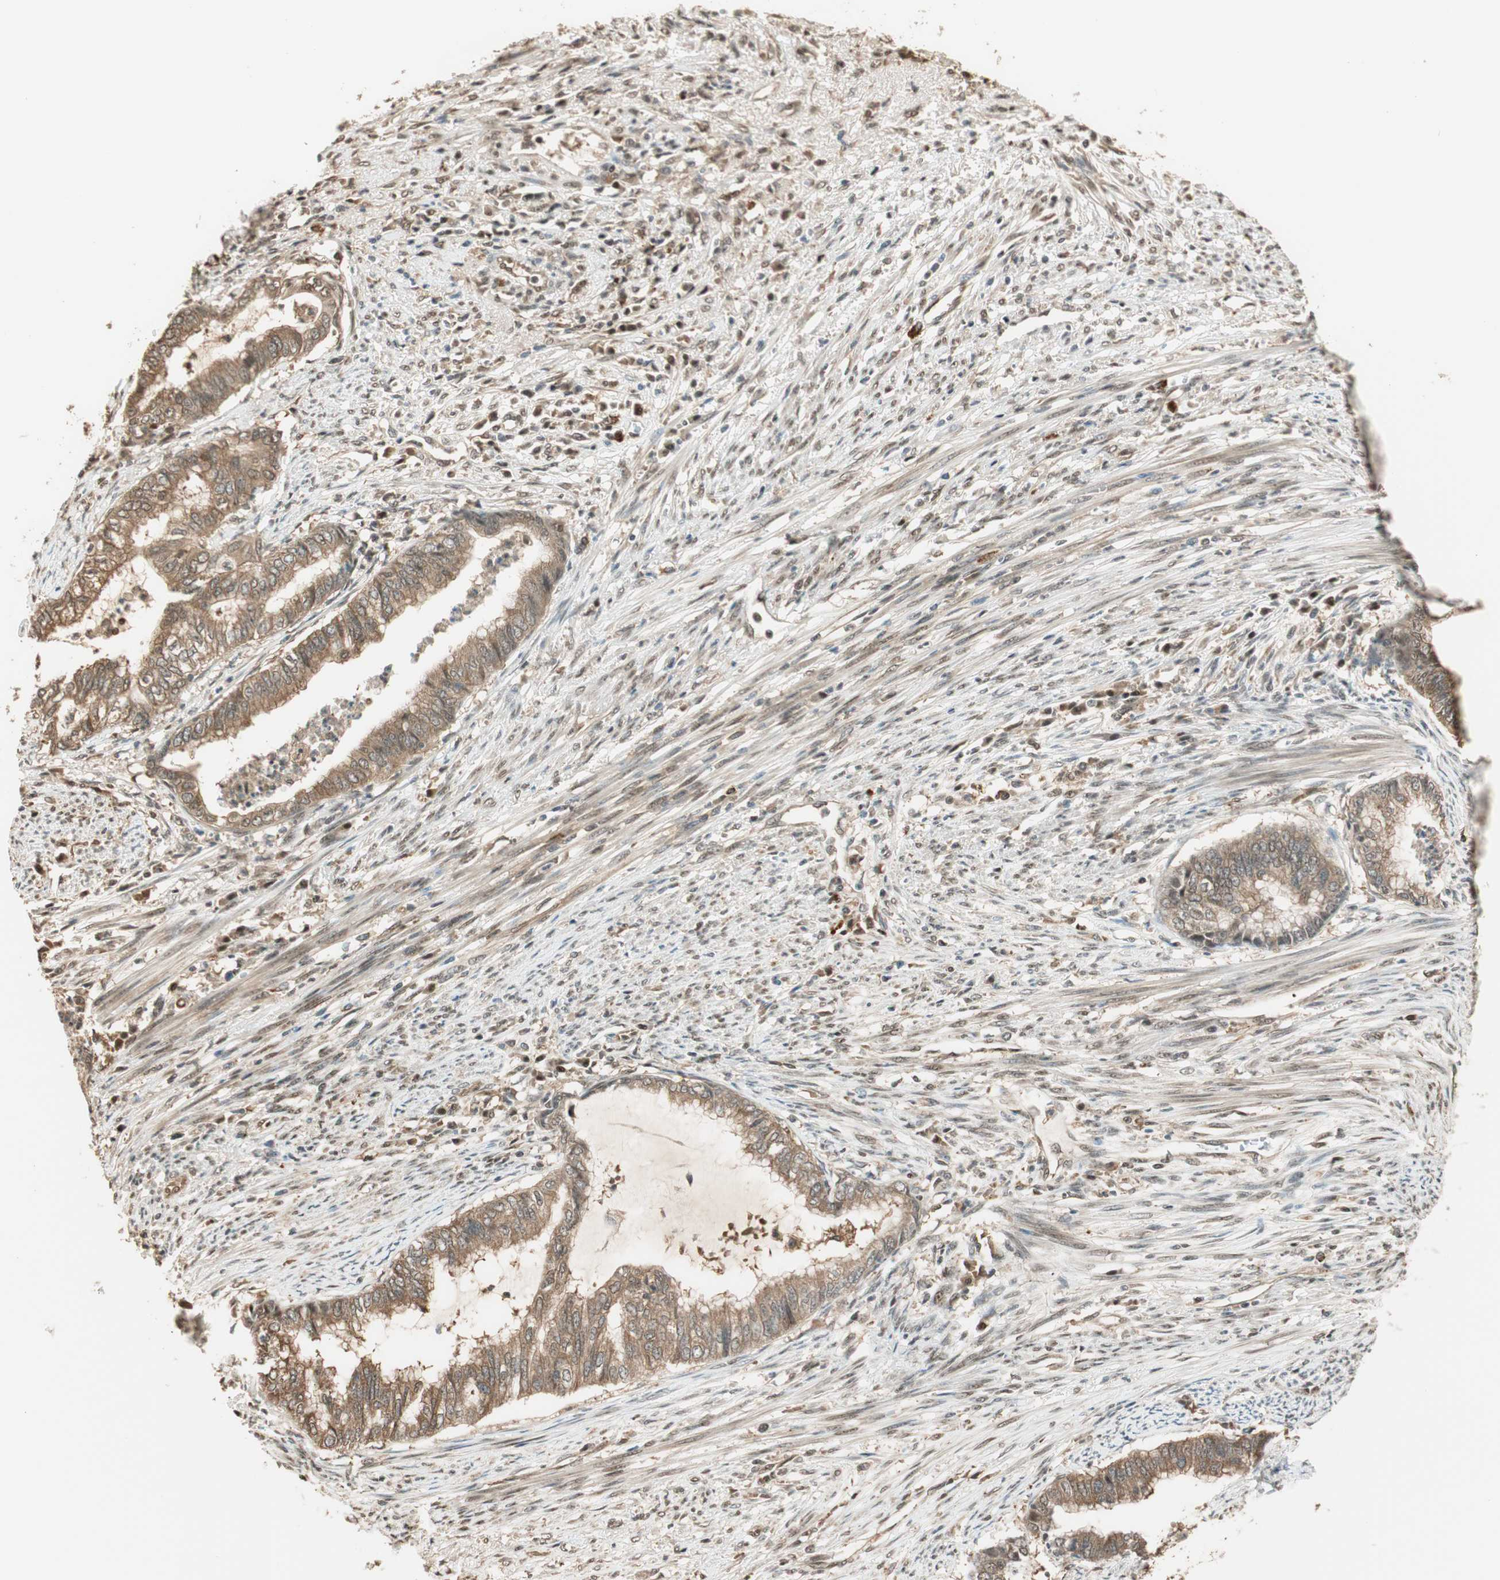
{"staining": {"intensity": "moderate", "quantity": ">75%", "location": "cytoplasmic/membranous"}, "tissue": "endometrial cancer", "cell_type": "Tumor cells", "image_type": "cancer", "snomed": [{"axis": "morphology", "description": "Adenocarcinoma, NOS"}, {"axis": "topography", "description": "Endometrium"}], "caption": "Brown immunohistochemical staining in endometrial cancer demonstrates moderate cytoplasmic/membranous expression in about >75% of tumor cells.", "gene": "ZNF443", "patient": {"sex": "female", "age": 79}}